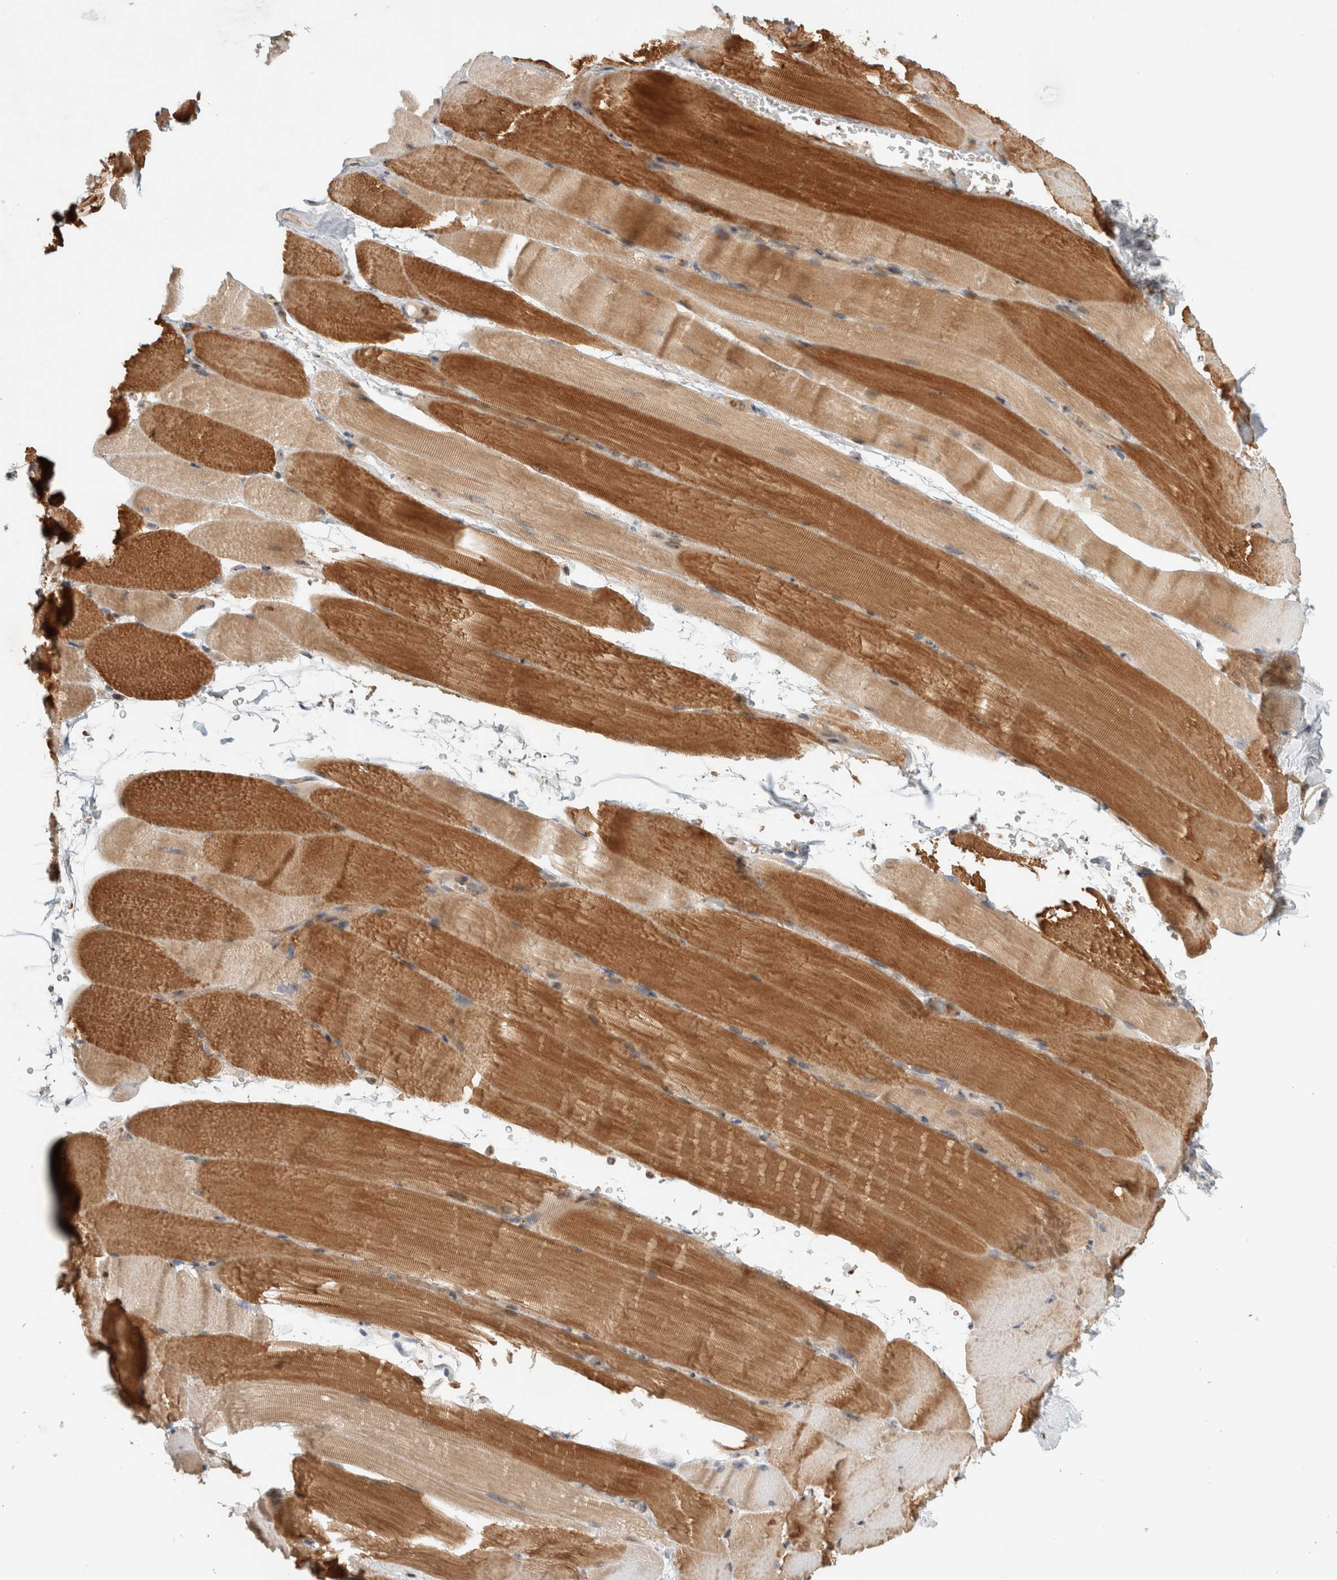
{"staining": {"intensity": "moderate", "quantity": "25%-75%", "location": "cytoplasmic/membranous"}, "tissue": "skeletal muscle", "cell_type": "Myocytes", "image_type": "normal", "snomed": [{"axis": "morphology", "description": "Normal tissue, NOS"}, {"axis": "topography", "description": "Skeletal muscle"}, {"axis": "topography", "description": "Parathyroid gland"}], "caption": "Moderate cytoplasmic/membranous staining for a protein is seen in approximately 25%-75% of myocytes of normal skeletal muscle using immunohistochemistry.", "gene": "OTUD6B", "patient": {"sex": "female", "age": 37}}